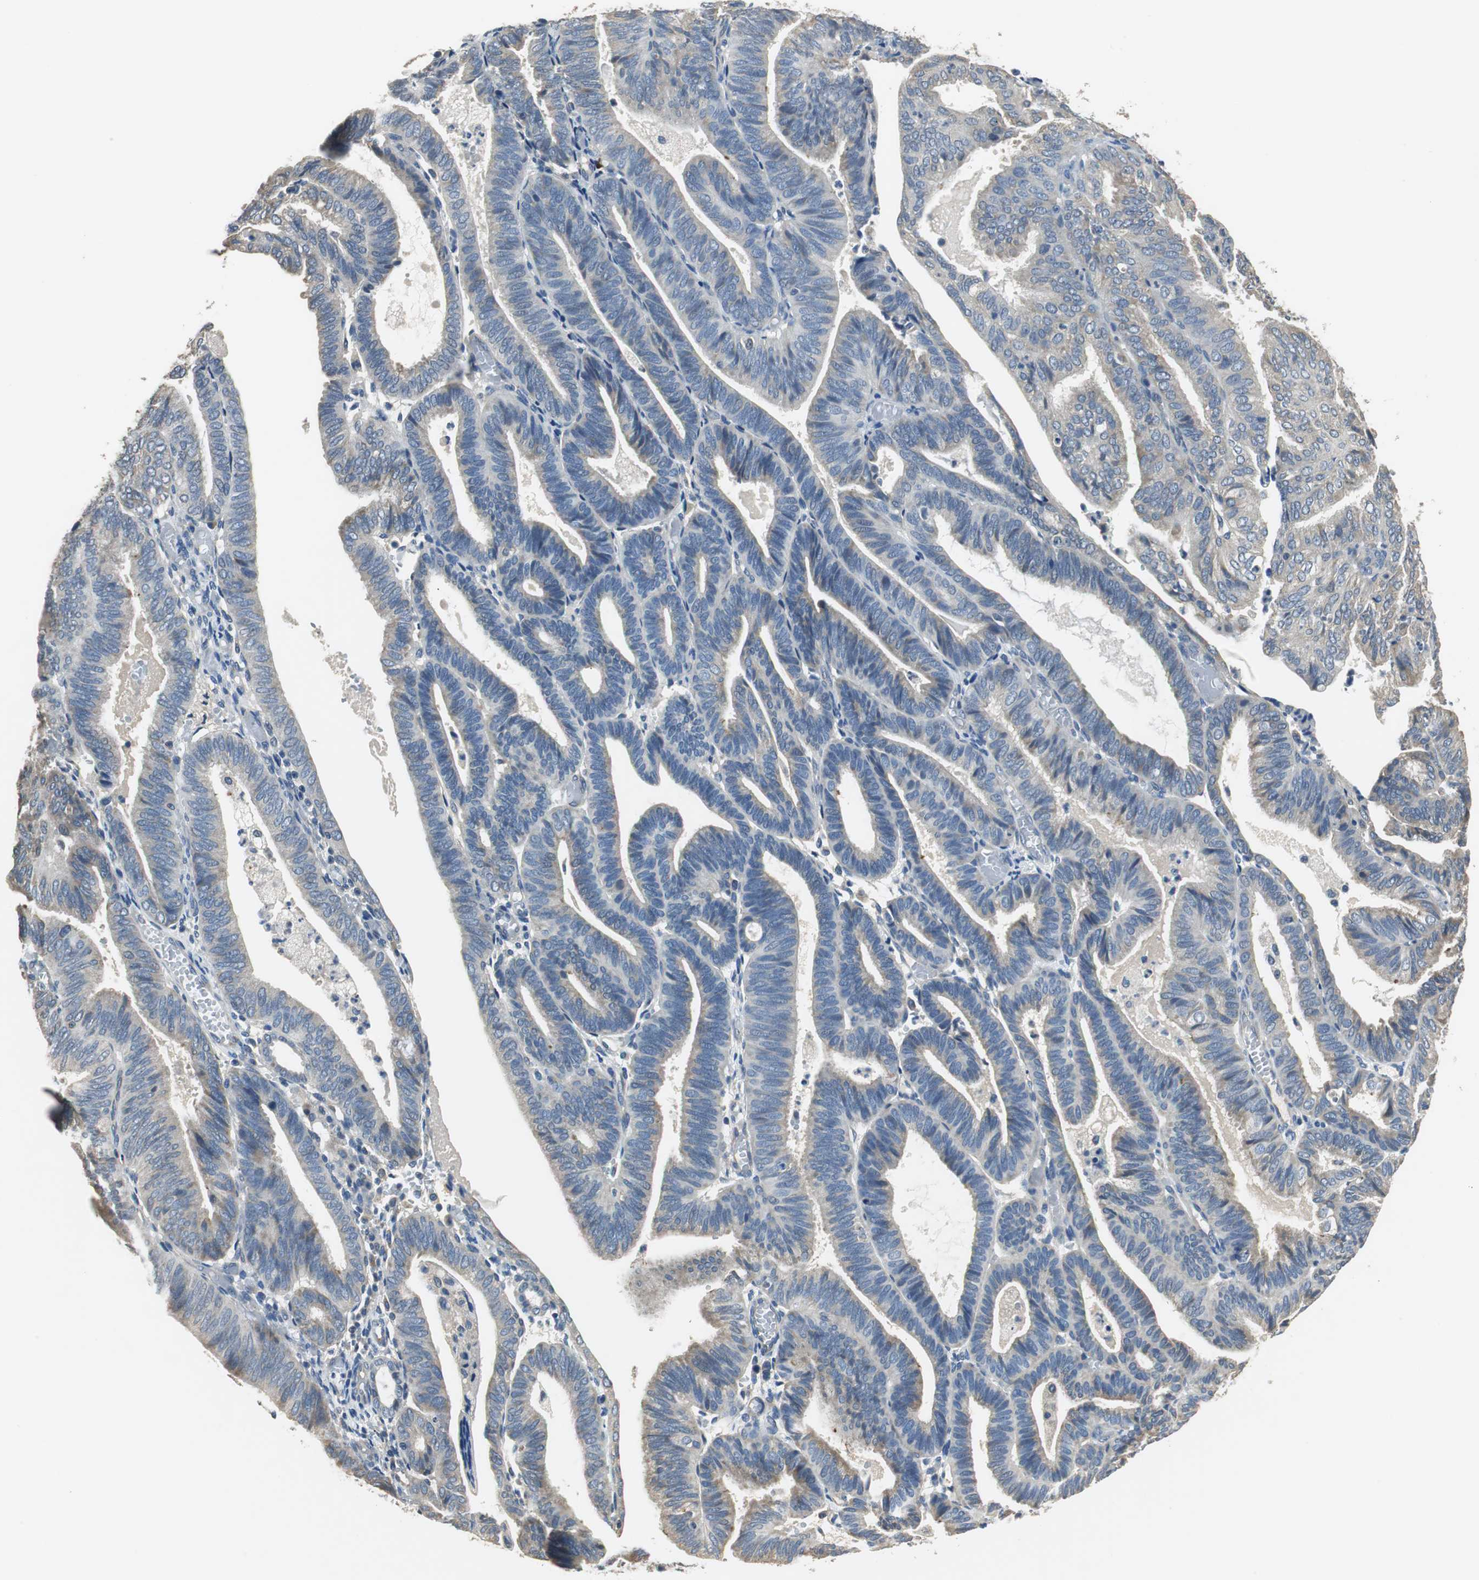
{"staining": {"intensity": "weak", "quantity": "<25%", "location": "cytoplasmic/membranous"}, "tissue": "endometrial cancer", "cell_type": "Tumor cells", "image_type": "cancer", "snomed": [{"axis": "morphology", "description": "Adenocarcinoma, NOS"}, {"axis": "topography", "description": "Uterus"}], "caption": "DAB (3,3'-diaminobenzidine) immunohistochemical staining of human endometrial cancer exhibits no significant expression in tumor cells.", "gene": "MTIF2", "patient": {"sex": "female", "age": 60}}